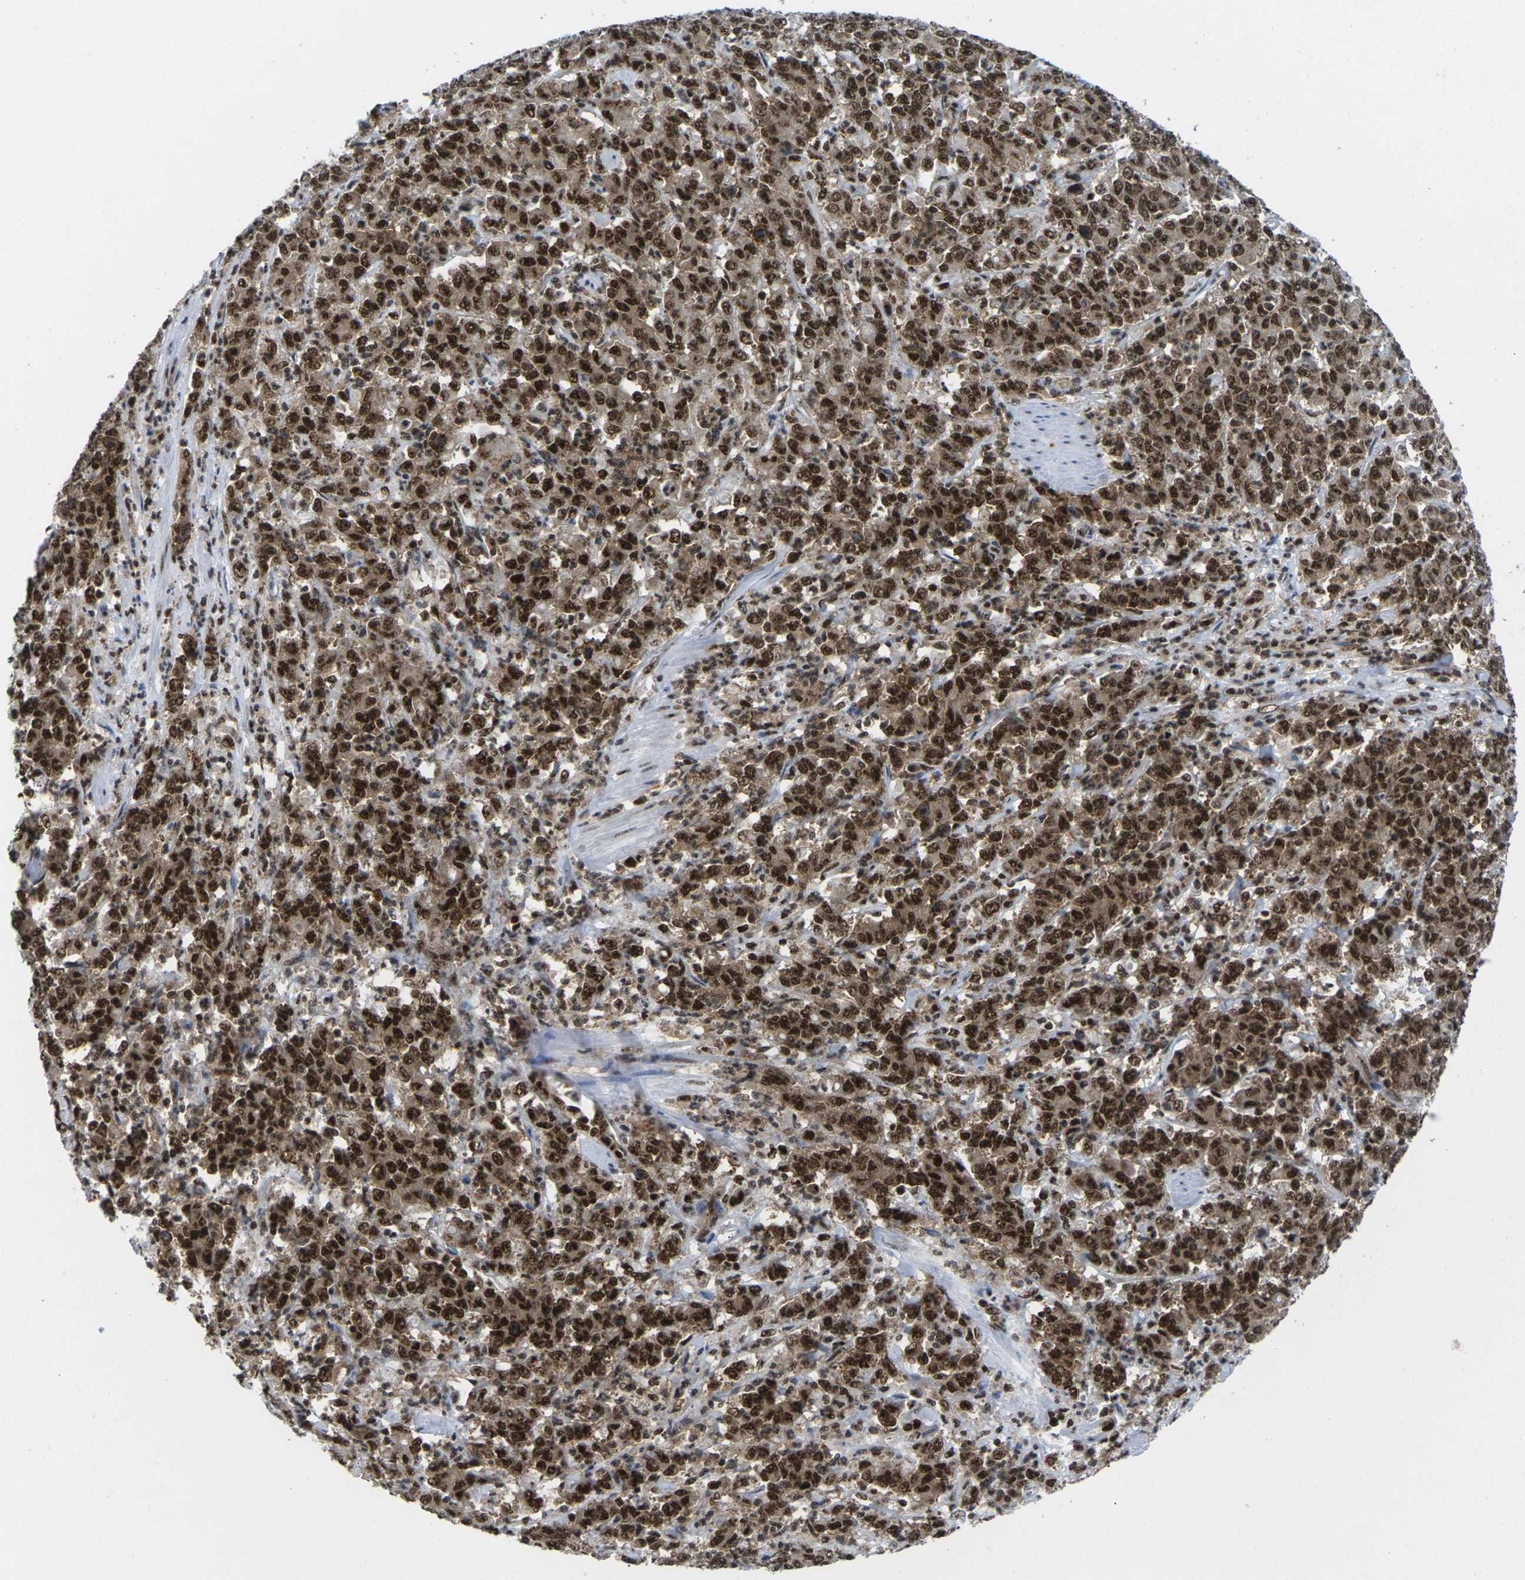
{"staining": {"intensity": "strong", "quantity": ">75%", "location": "cytoplasmic/membranous,nuclear"}, "tissue": "stomach cancer", "cell_type": "Tumor cells", "image_type": "cancer", "snomed": [{"axis": "morphology", "description": "Adenocarcinoma, NOS"}, {"axis": "topography", "description": "Stomach, lower"}], "caption": "This micrograph displays immunohistochemistry (IHC) staining of adenocarcinoma (stomach), with high strong cytoplasmic/membranous and nuclear expression in approximately >75% of tumor cells.", "gene": "MAGOH", "patient": {"sex": "female", "age": 71}}